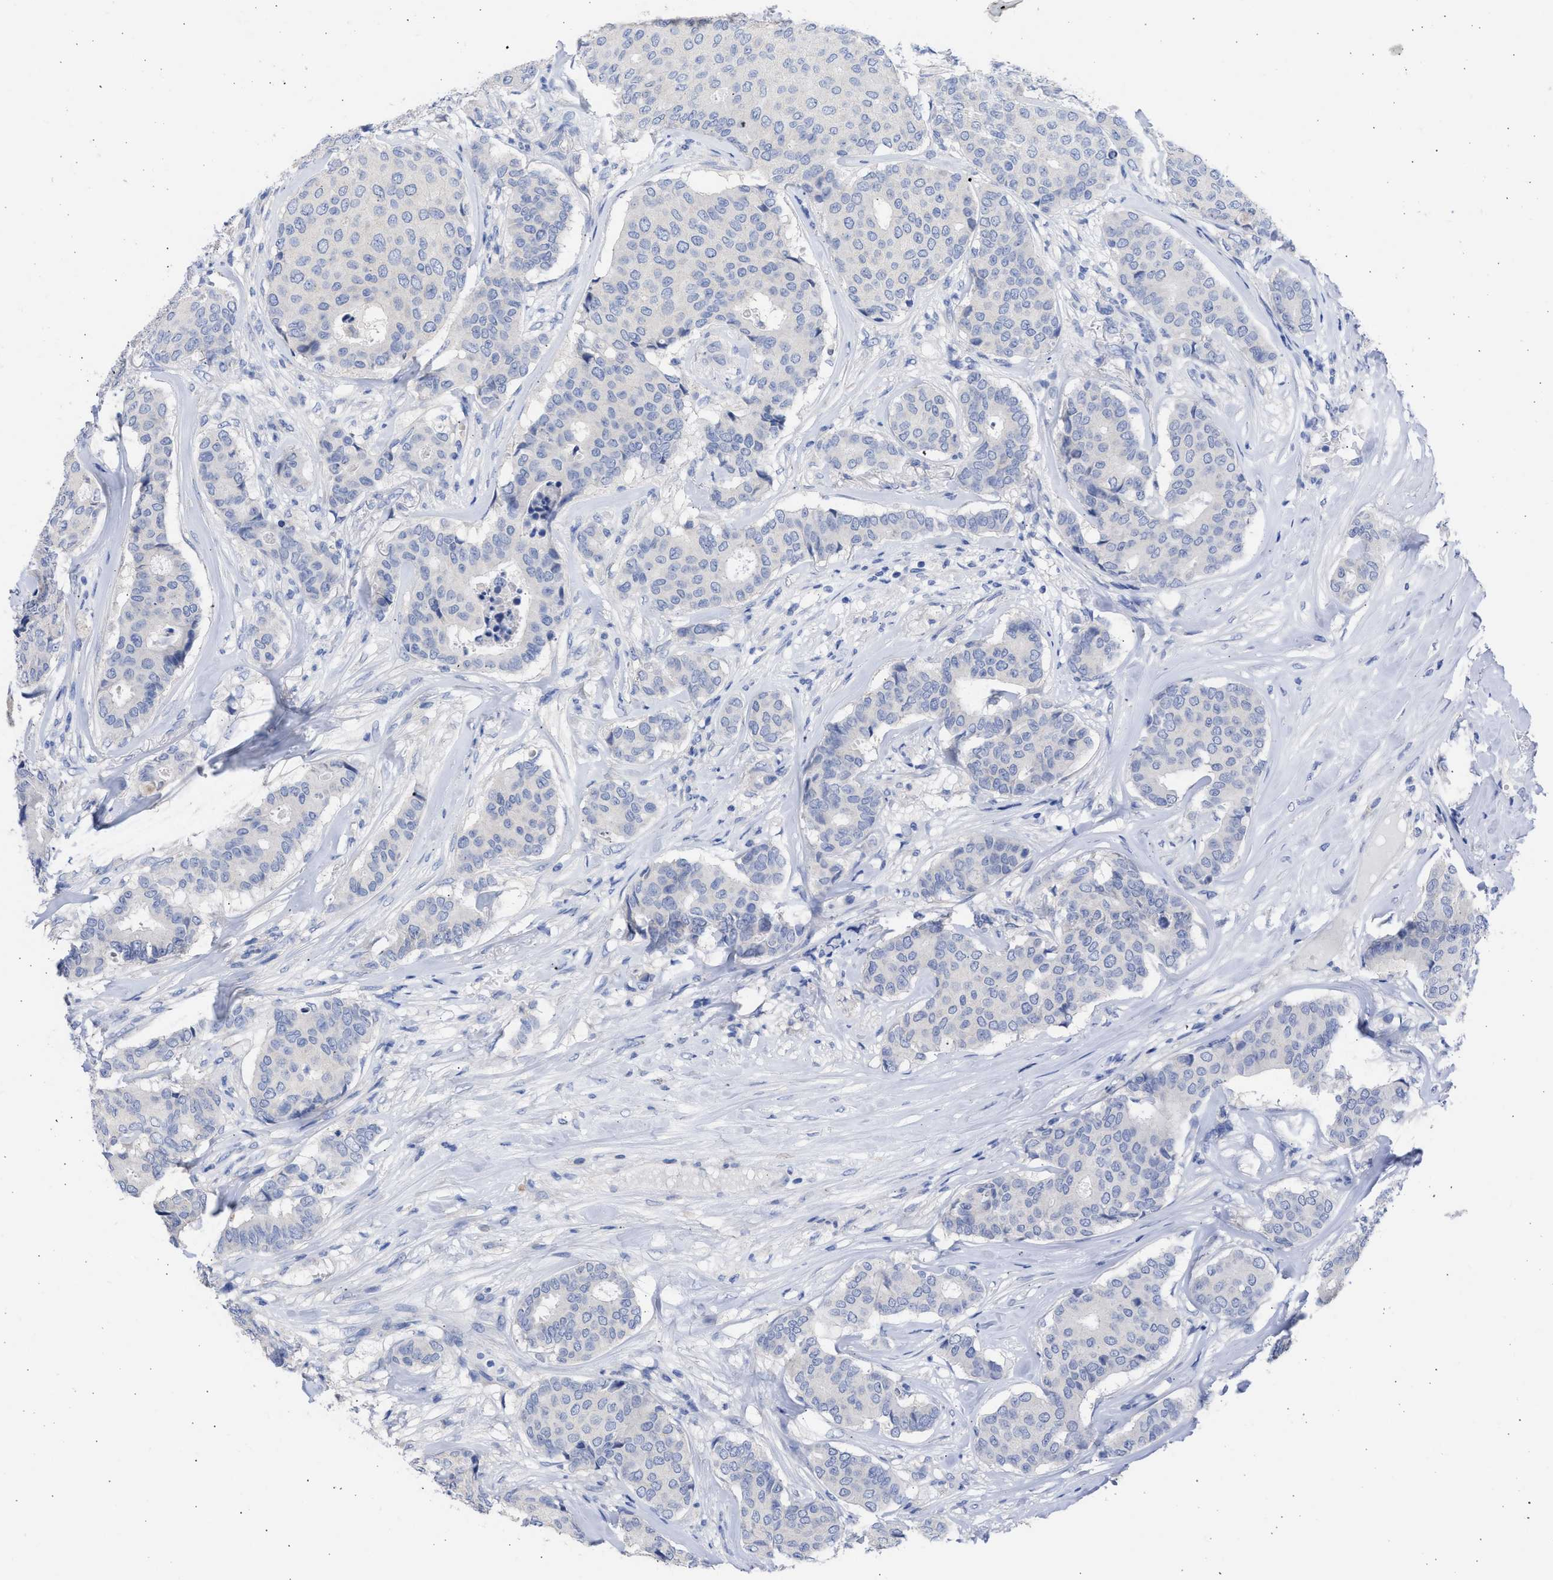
{"staining": {"intensity": "negative", "quantity": "none", "location": "none"}, "tissue": "breast cancer", "cell_type": "Tumor cells", "image_type": "cancer", "snomed": [{"axis": "morphology", "description": "Duct carcinoma"}, {"axis": "topography", "description": "Breast"}], "caption": "IHC image of neoplastic tissue: human intraductal carcinoma (breast) stained with DAB (3,3'-diaminobenzidine) reveals no significant protein positivity in tumor cells. (DAB (3,3'-diaminobenzidine) immunohistochemistry visualized using brightfield microscopy, high magnification).", "gene": "RSPH1", "patient": {"sex": "female", "age": 75}}